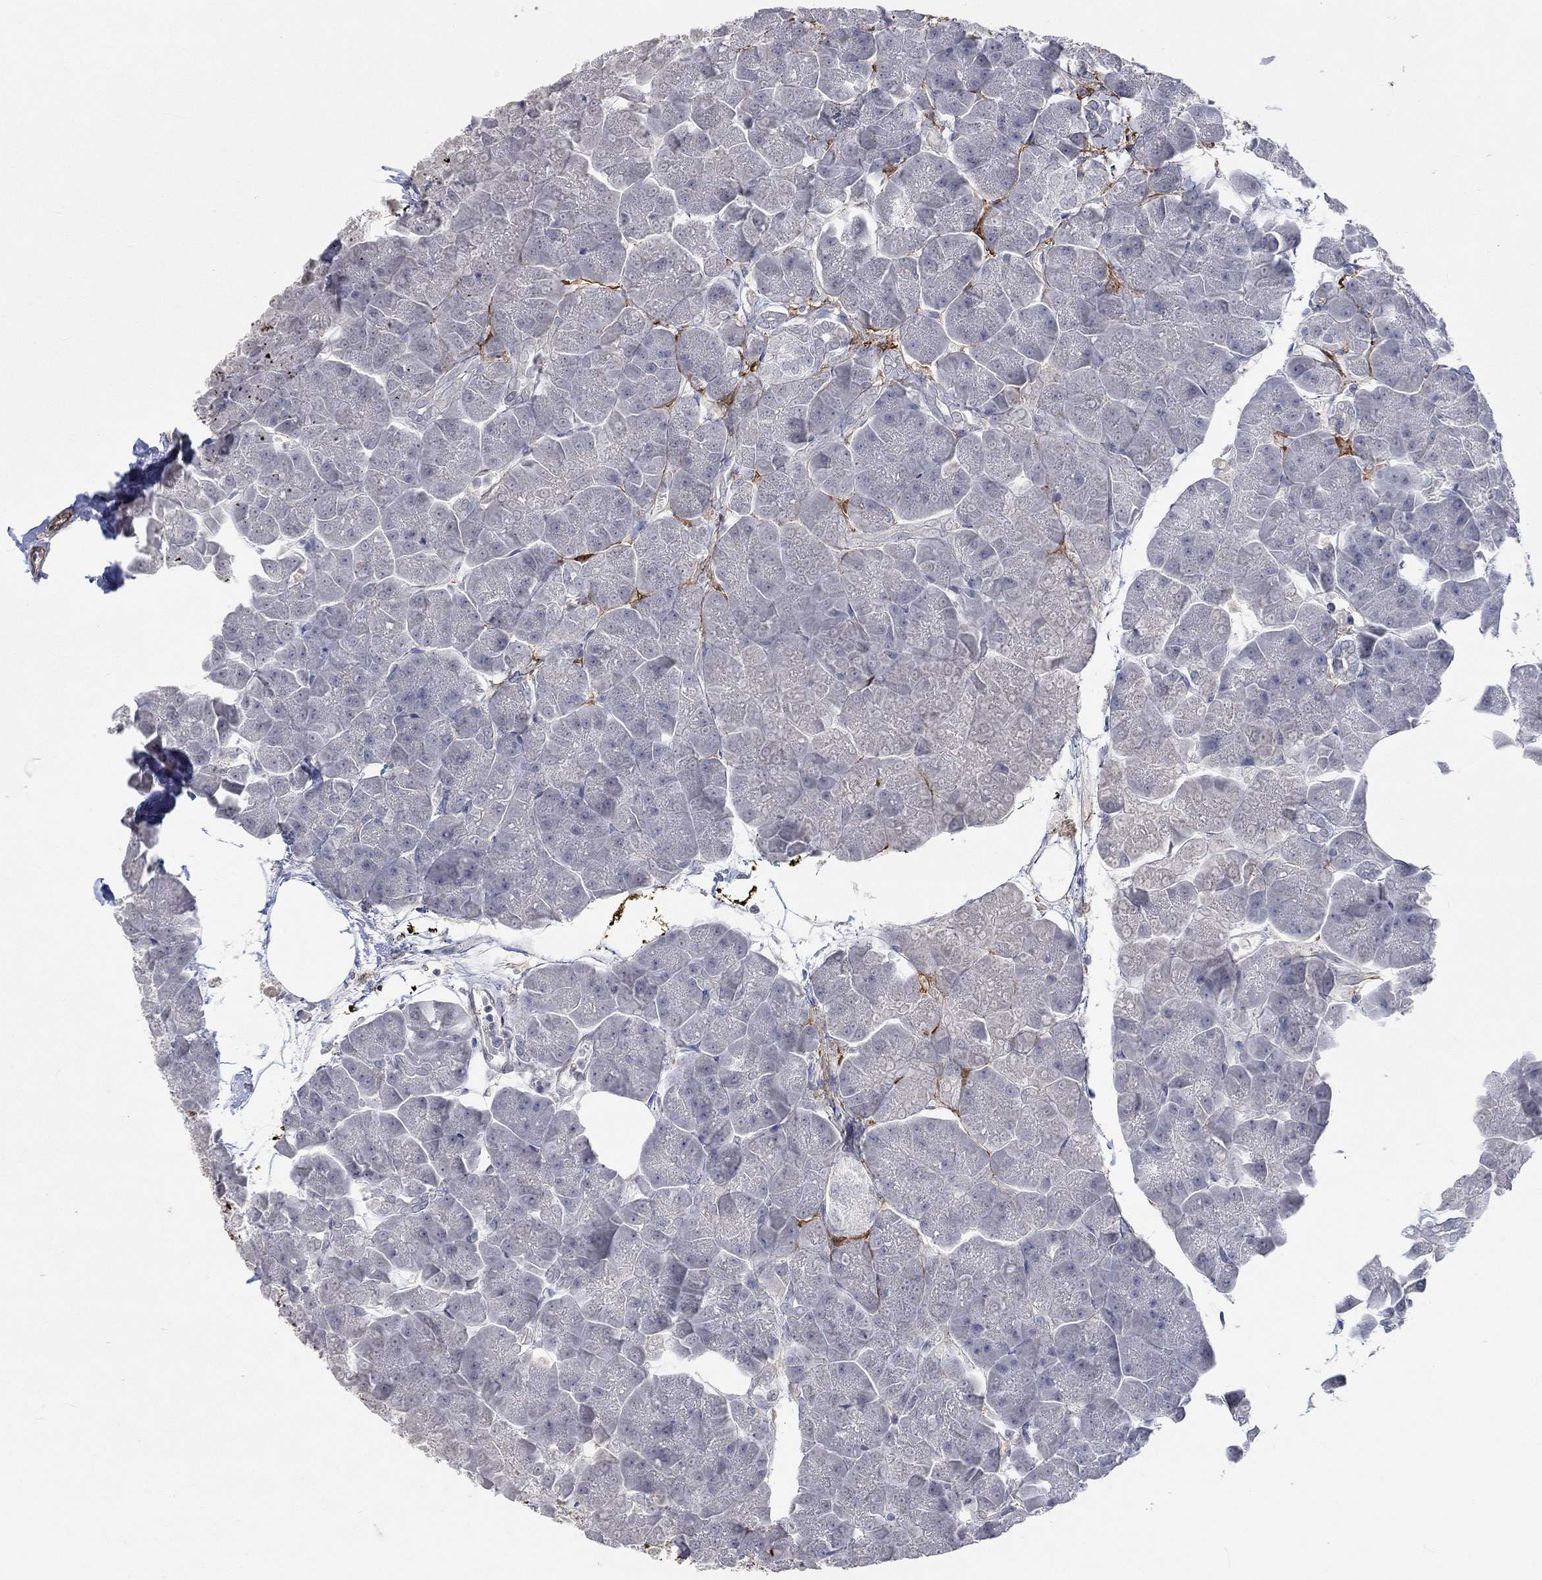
{"staining": {"intensity": "negative", "quantity": "none", "location": "none"}, "tissue": "pancreas", "cell_type": "Exocrine glandular cells", "image_type": "normal", "snomed": [{"axis": "morphology", "description": "Normal tissue, NOS"}, {"axis": "topography", "description": "Adipose tissue"}, {"axis": "topography", "description": "Pancreas"}, {"axis": "topography", "description": "Peripheral nerve tissue"}], "caption": "The micrograph displays no significant staining in exocrine glandular cells of pancreas.", "gene": "TGM2", "patient": {"sex": "female", "age": 58}}